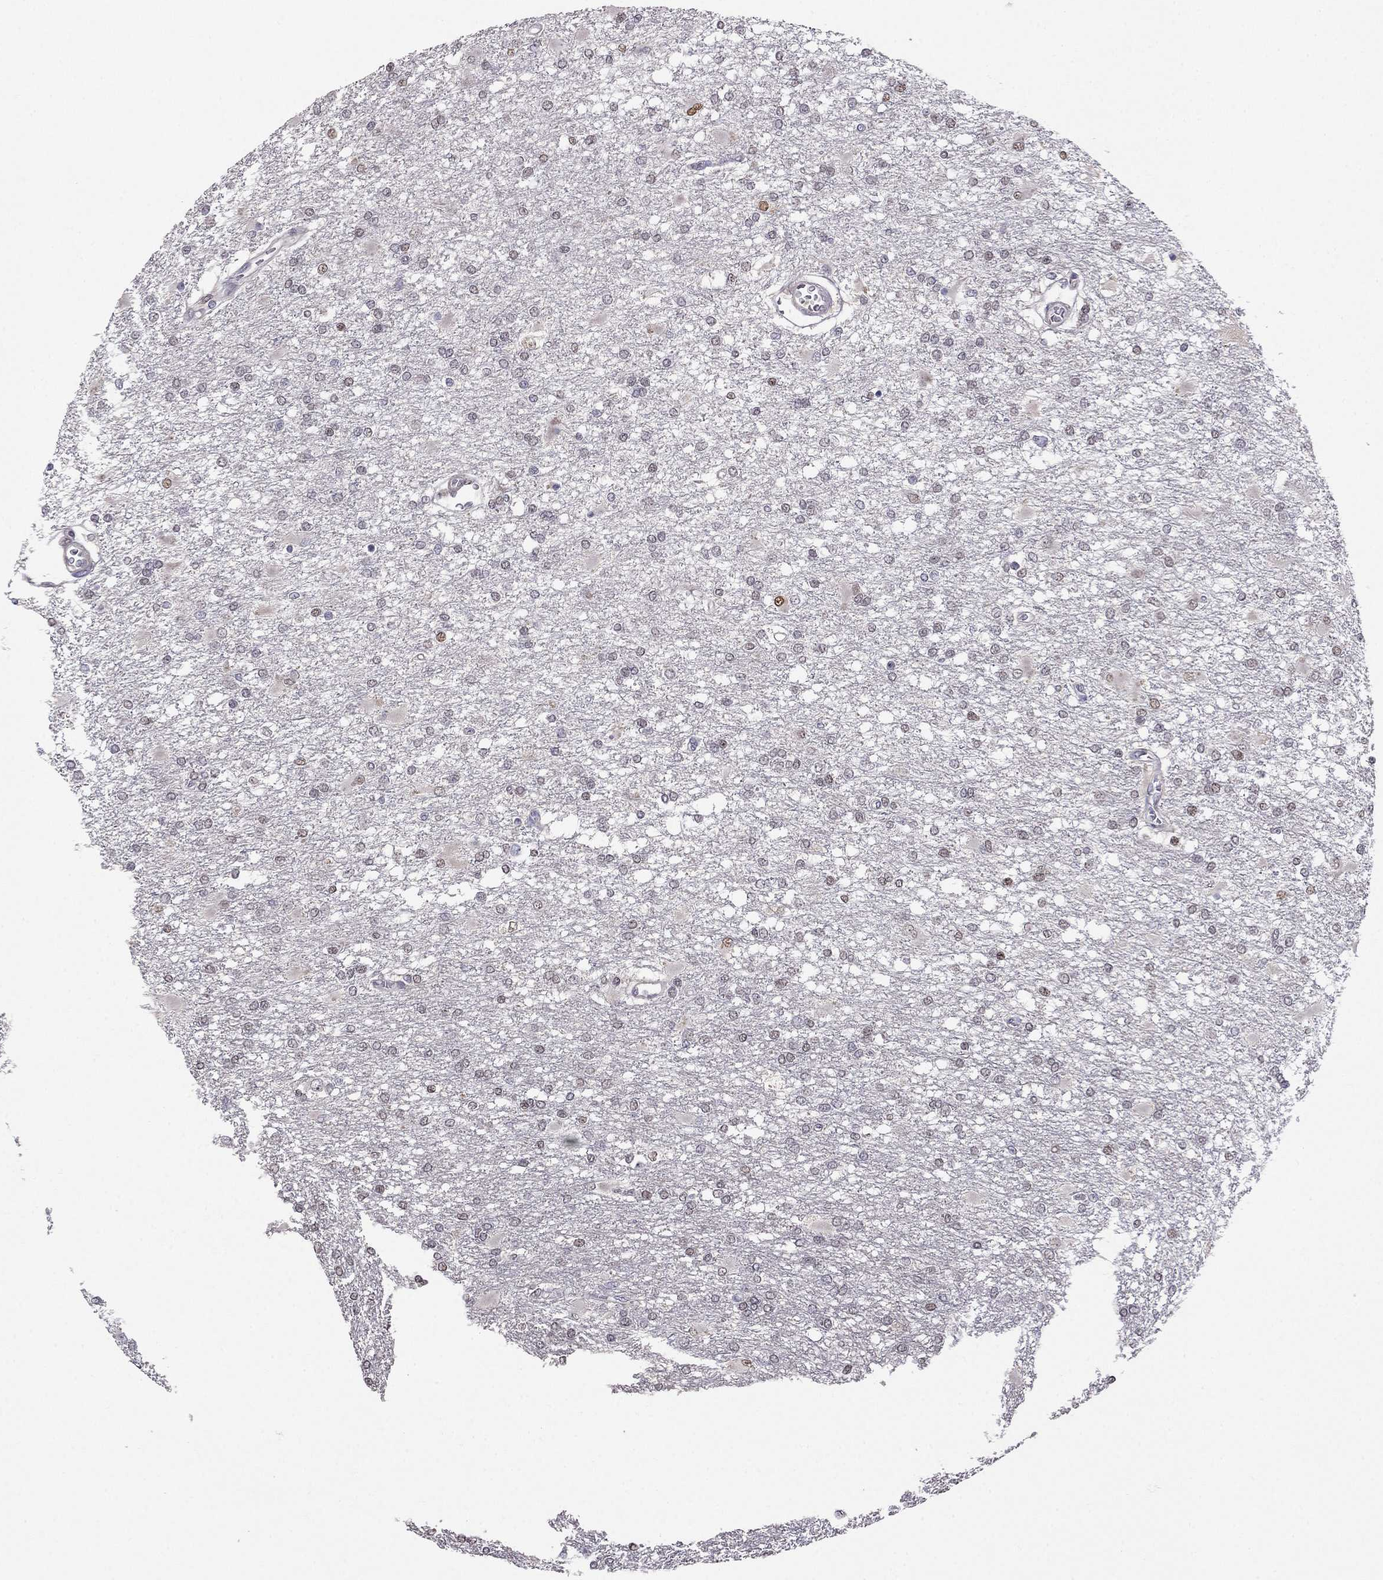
{"staining": {"intensity": "negative", "quantity": "none", "location": "none"}, "tissue": "glioma", "cell_type": "Tumor cells", "image_type": "cancer", "snomed": [{"axis": "morphology", "description": "Glioma, malignant, High grade"}, {"axis": "topography", "description": "Cerebral cortex"}], "caption": "High magnification brightfield microscopy of high-grade glioma (malignant) stained with DAB (3,3'-diaminobenzidine) (brown) and counterstained with hematoxylin (blue): tumor cells show no significant expression.", "gene": "LRRC39", "patient": {"sex": "male", "age": 79}}